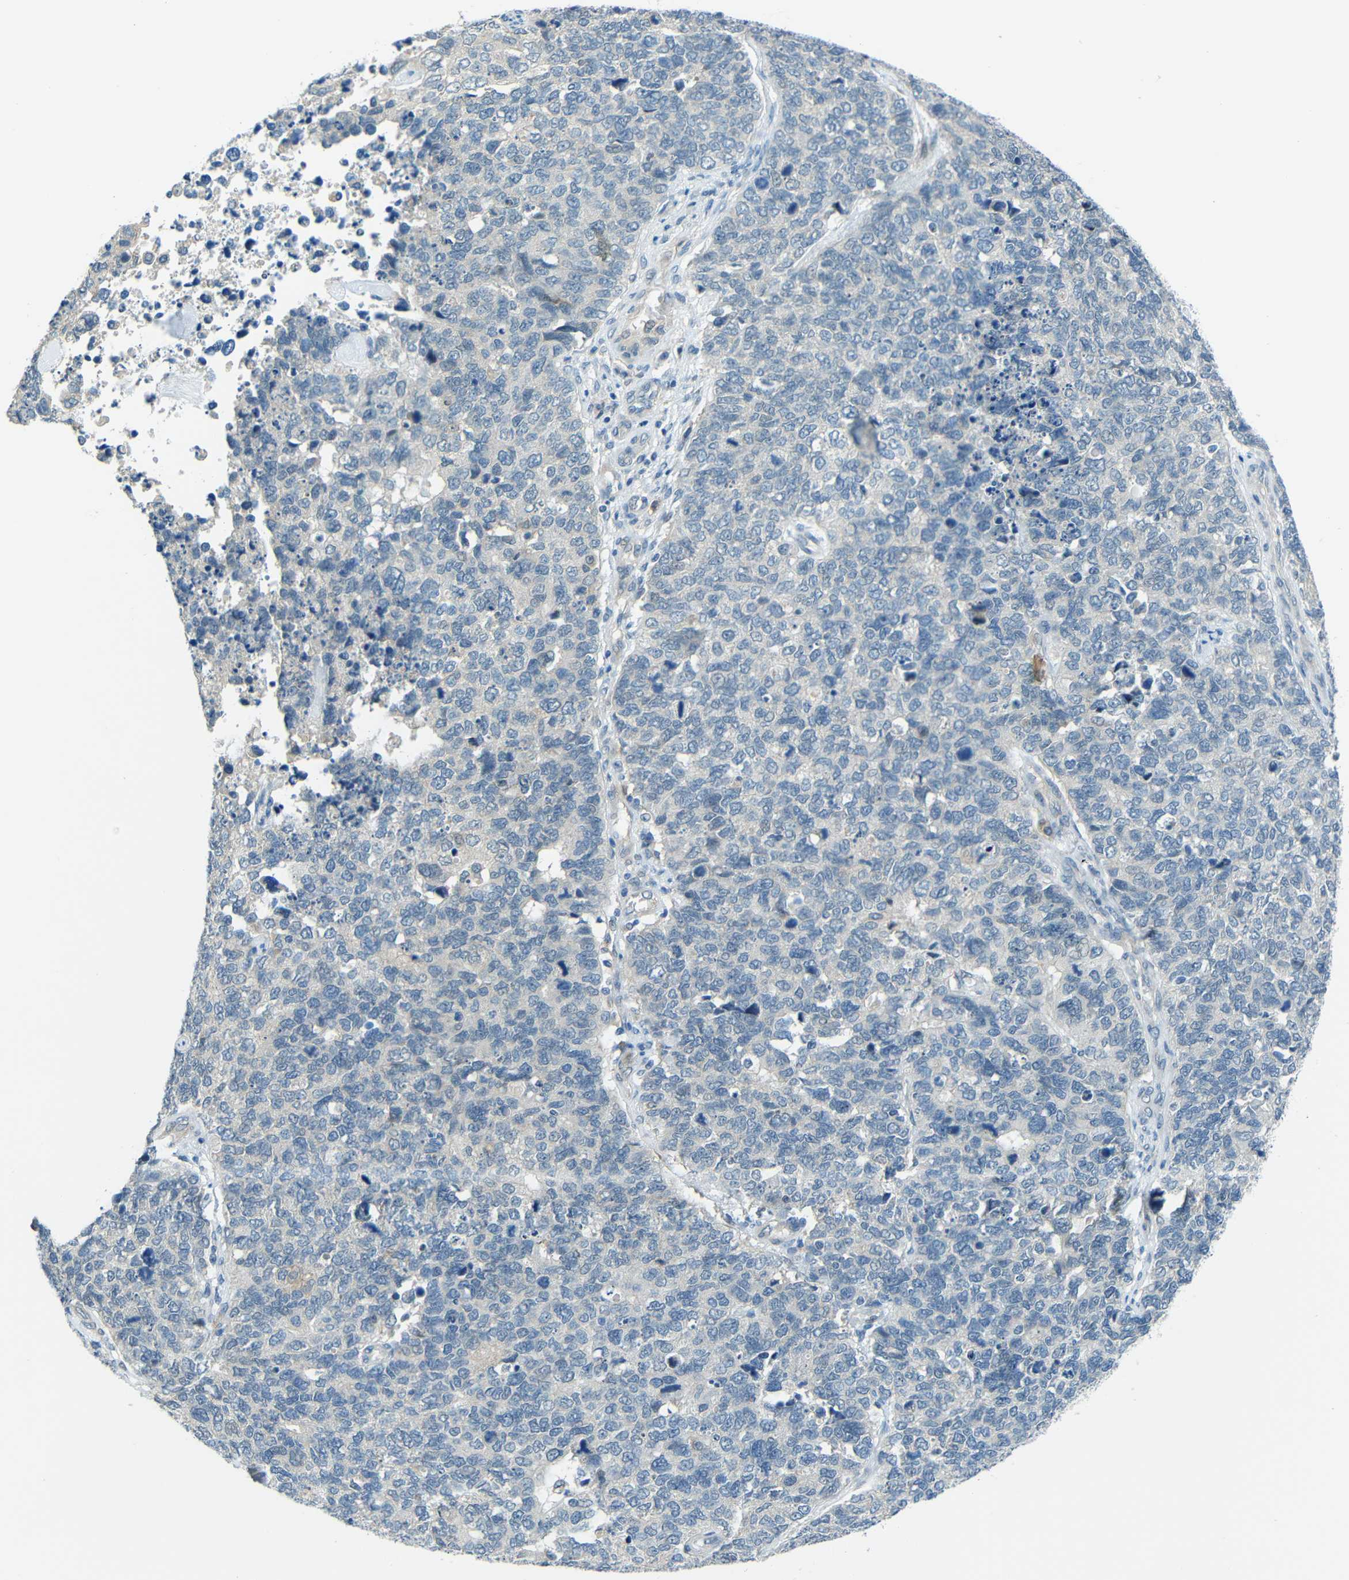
{"staining": {"intensity": "negative", "quantity": "none", "location": "none"}, "tissue": "cervical cancer", "cell_type": "Tumor cells", "image_type": "cancer", "snomed": [{"axis": "morphology", "description": "Squamous cell carcinoma, NOS"}, {"axis": "topography", "description": "Cervix"}], "caption": "Tumor cells are negative for protein expression in human cervical cancer (squamous cell carcinoma). (DAB IHC, high magnification).", "gene": "ANKRD22", "patient": {"sex": "female", "age": 63}}